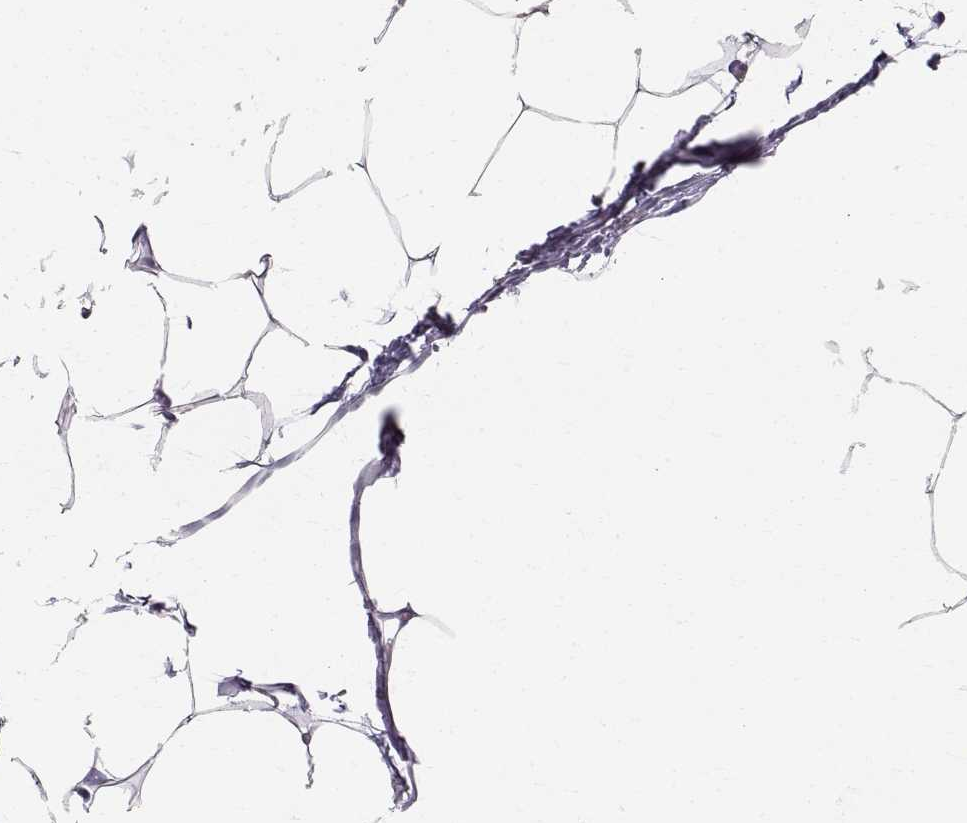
{"staining": {"intensity": "negative", "quantity": "none", "location": "none"}, "tissue": "adipose tissue", "cell_type": "Adipocytes", "image_type": "normal", "snomed": [{"axis": "morphology", "description": "Normal tissue, NOS"}, {"axis": "topography", "description": "Adipose tissue"}], "caption": "Immunohistochemical staining of benign human adipose tissue reveals no significant expression in adipocytes.", "gene": "RPP38", "patient": {"sex": "male", "age": 57}}